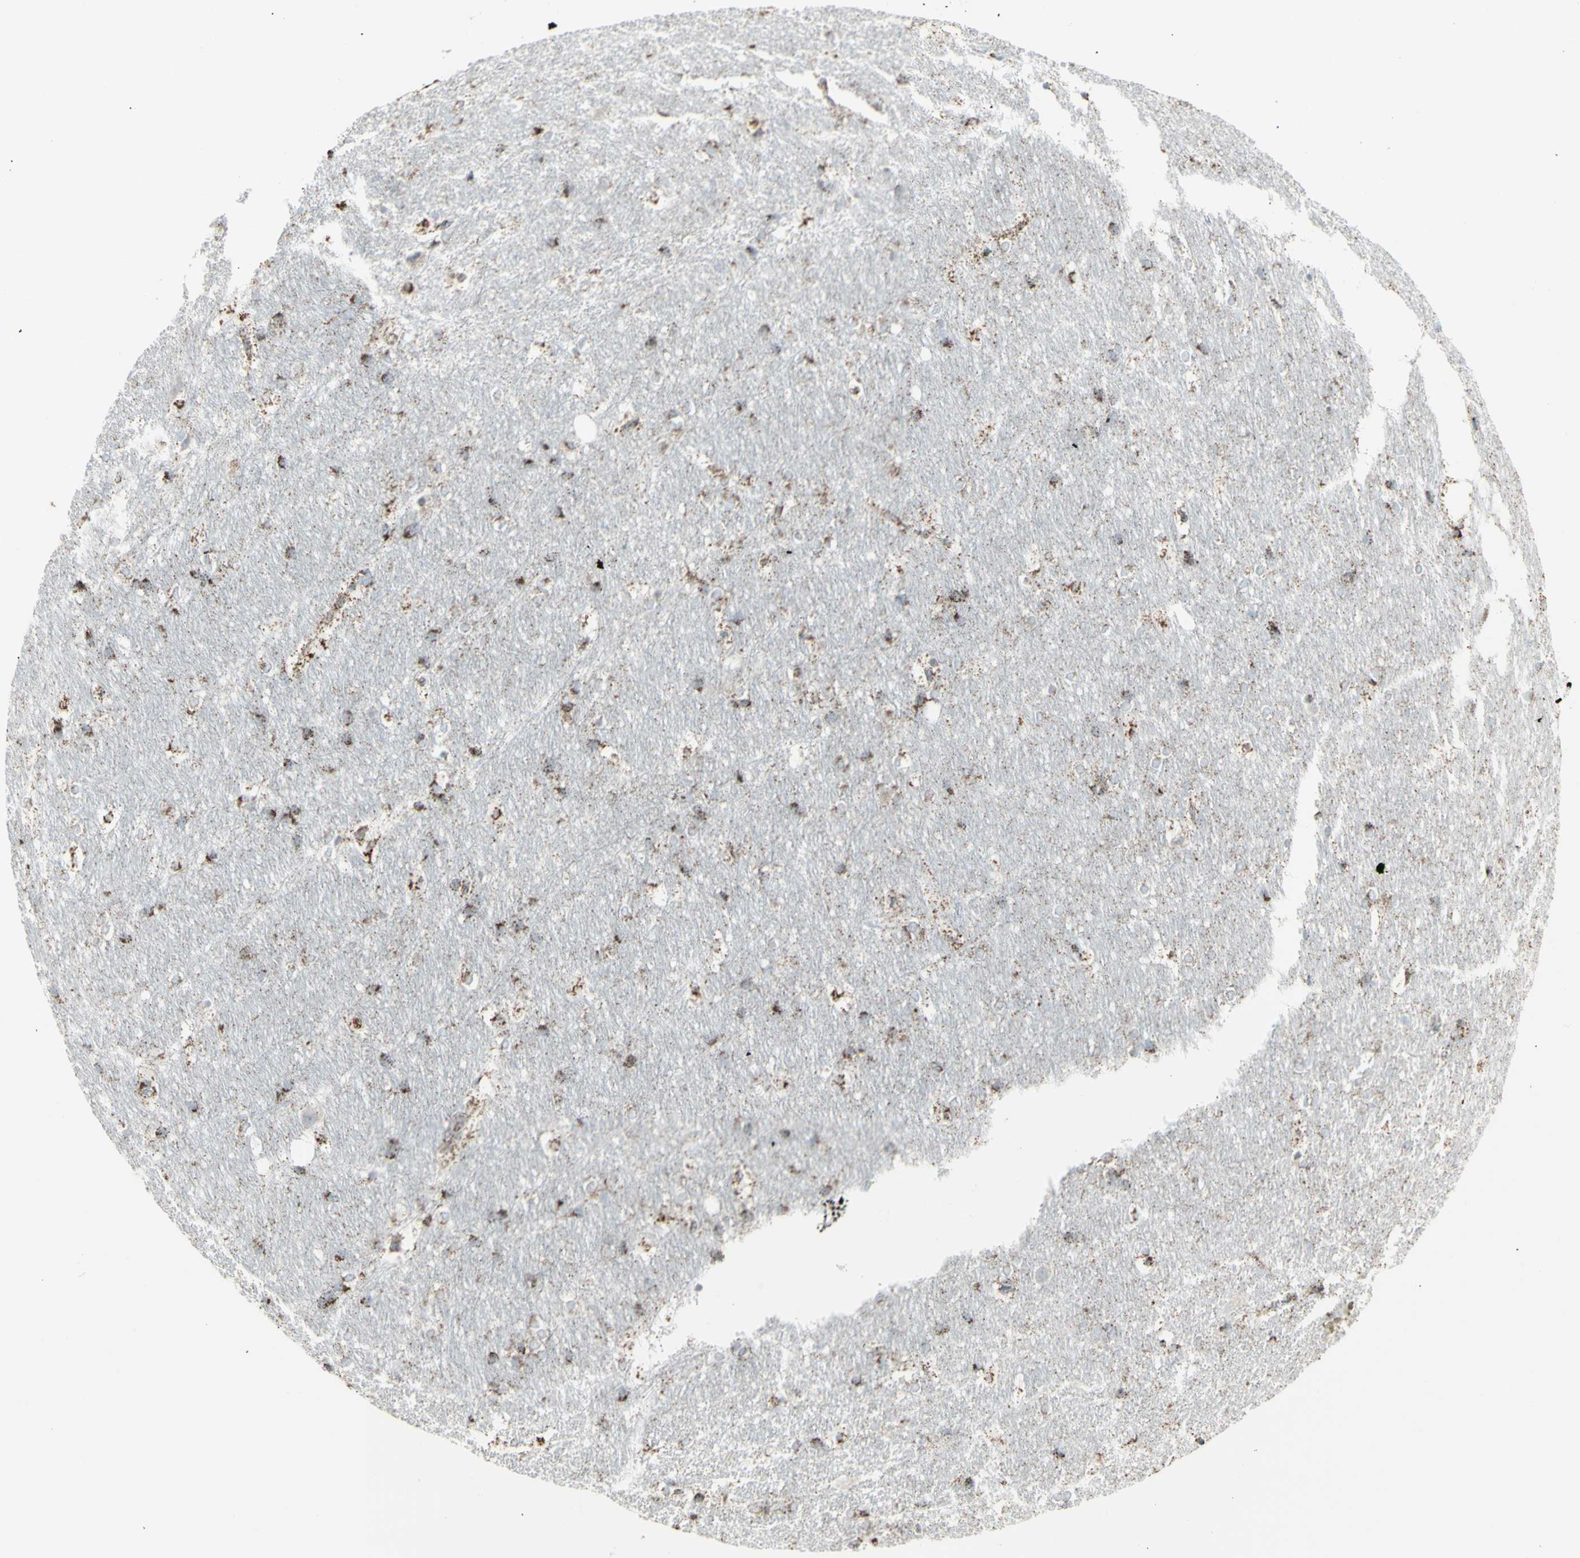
{"staining": {"intensity": "moderate", "quantity": "25%-75%", "location": "cytoplasmic/membranous"}, "tissue": "hippocampus", "cell_type": "Glial cells", "image_type": "normal", "snomed": [{"axis": "morphology", "description": "Normal tissue, NOS"}, {"axis": "topography", "description": "Hippocampus"}], "caption": "The micrograph exhibits a brown stain indicating the presence of a protein in the cytoplasmic/membranous of glial cells in hippocampus. (Brightfield microscopy of DAB IHC at high magnification).", "gene": "PLGRKT", "patient": {"sex": "female", "age": 19}}